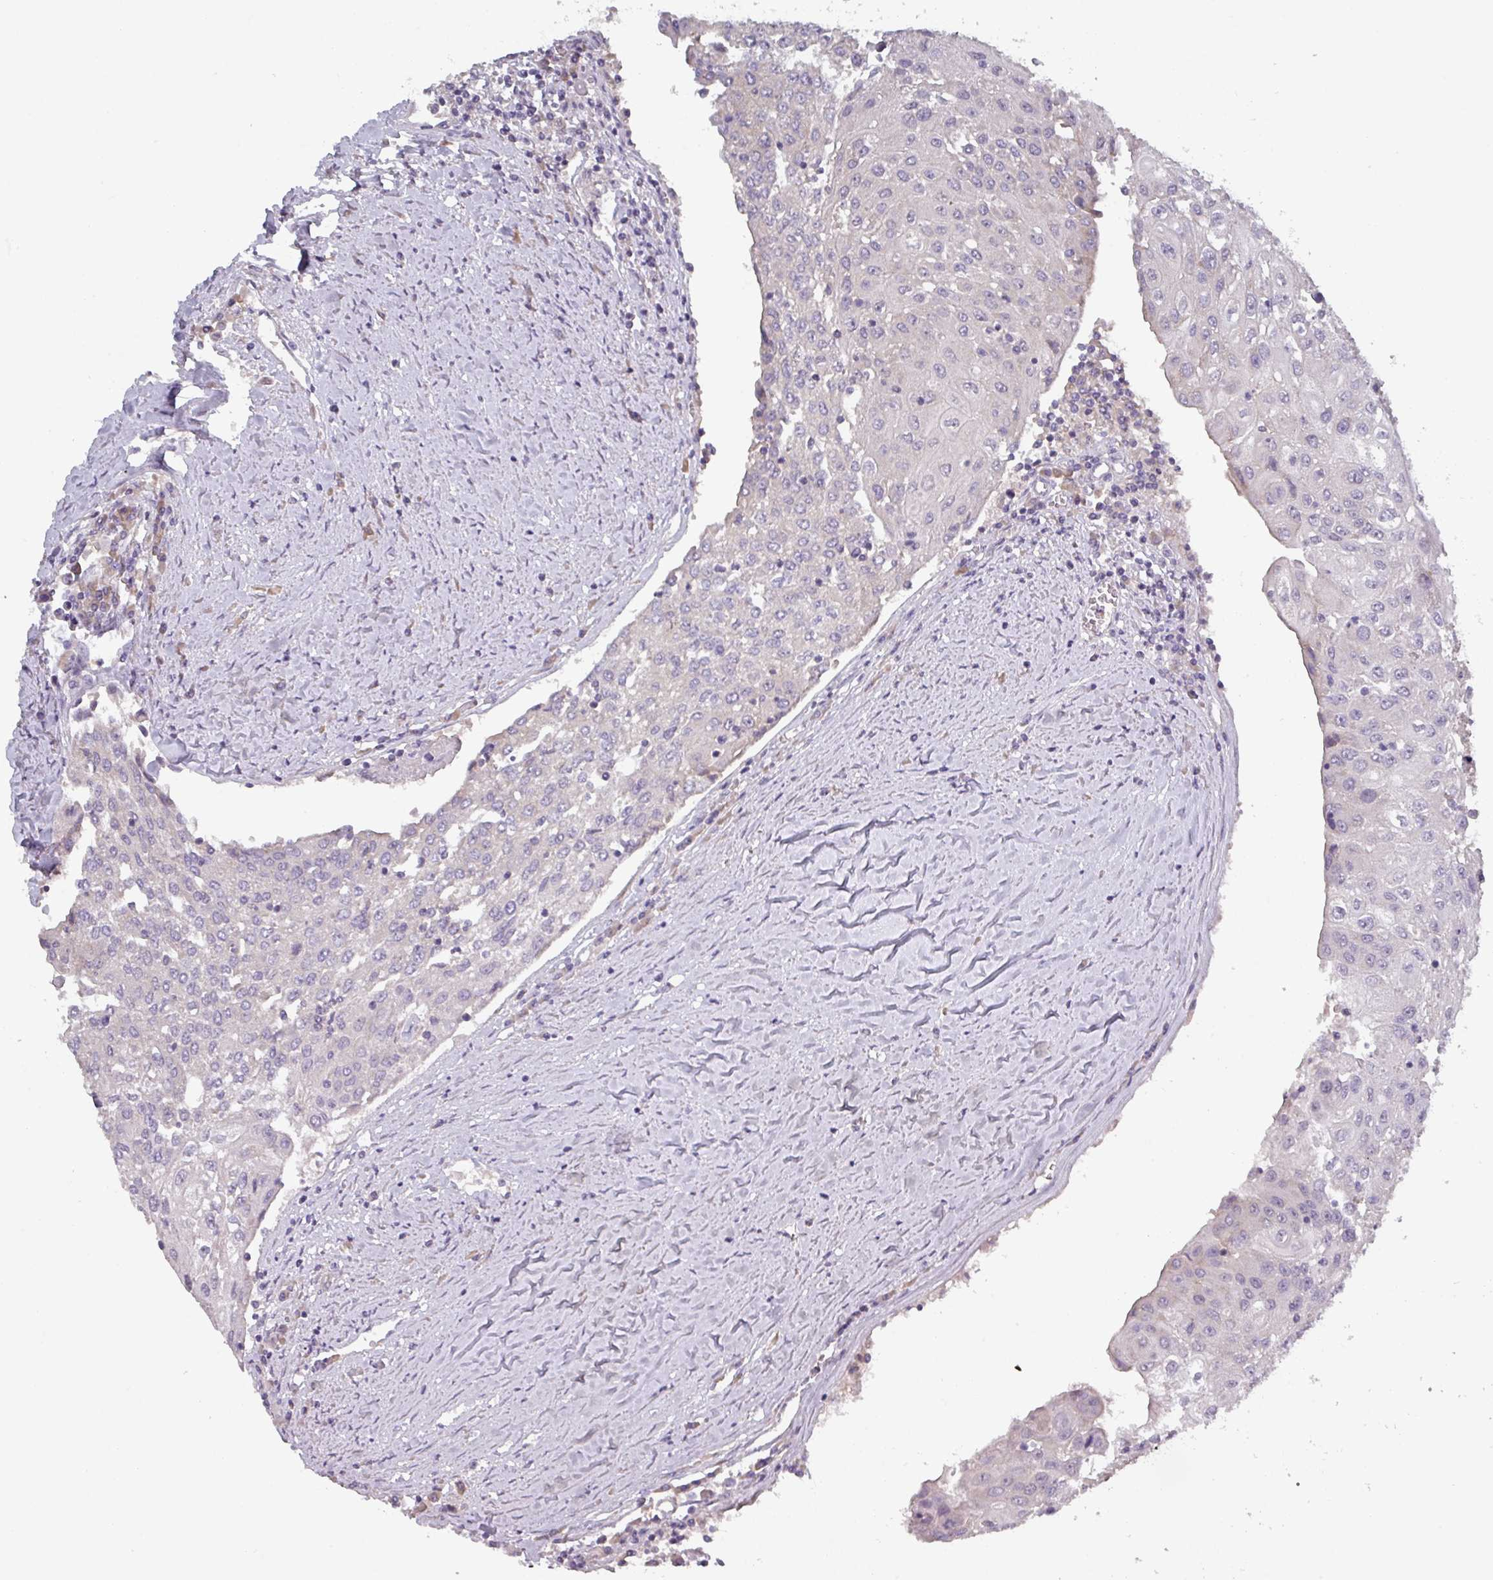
{"staining": {"intensity": "negative", "quantity": "none", "location": "none"}, "tissue": "urothelial cancer", "cell_type": "Tumor cells", "image_type": "cancer", "snomed": [{"axis": "morphology", "description": "Urothelial carcinoma, High grade"}, {"axis": "topography", "description": "Urinary bladder"}], "caption": "Tumor cells are negative for protein expression in human urothelial carcinoma (high-grade).", "gene": "PRAMEF8", "patient": {"sex": "female", "age": 85}}